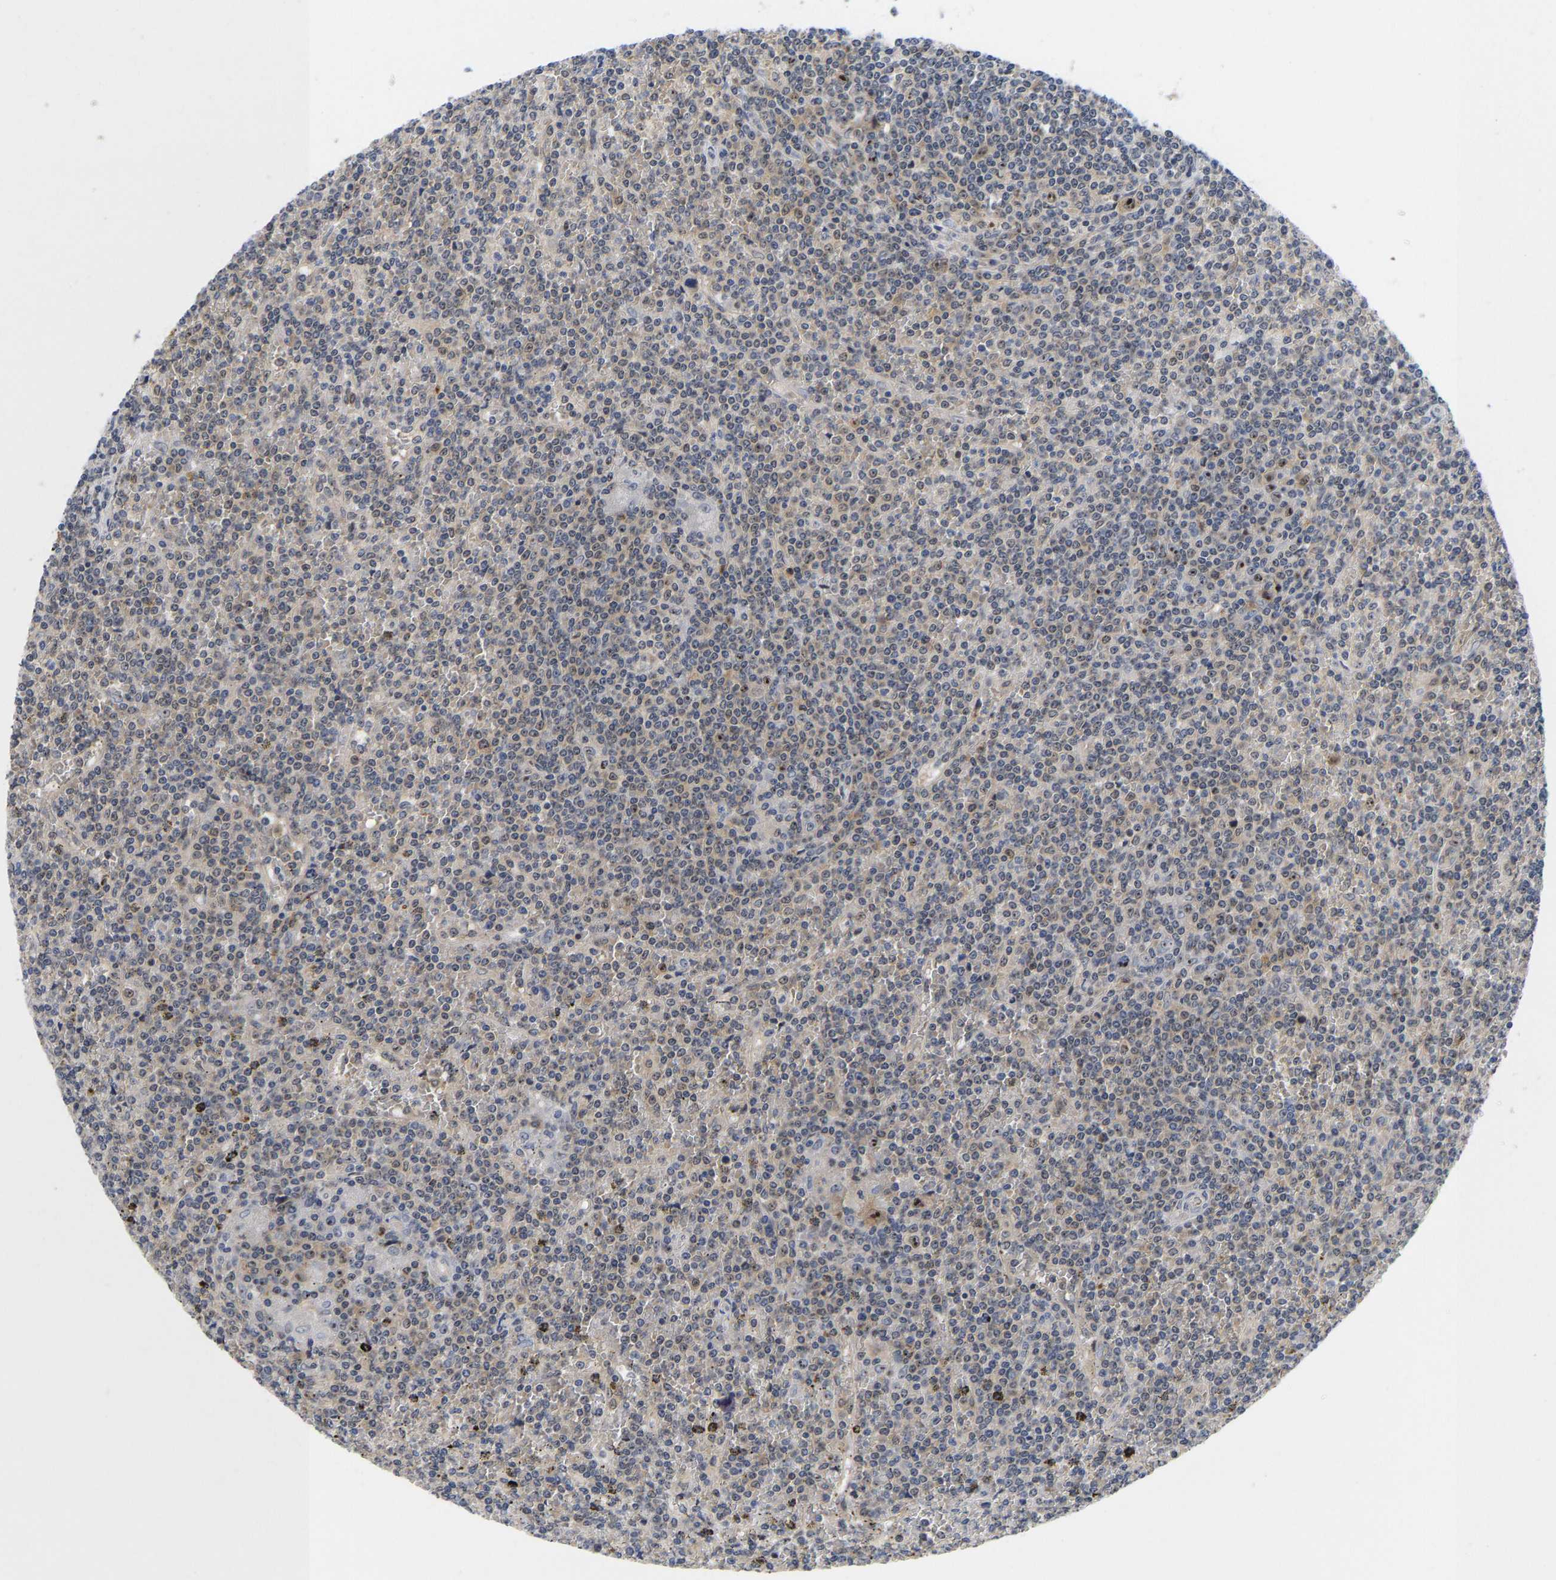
{"staining": {"intensity": "strong", "quantity": "<25%", "location": "cytoplasmic/membranous,nuclear"}, "tissue": "lymphoma", "cell_type": "Tumor cells", "image_type": "cancer", "snomed": [{"axis": "morphology", "description": "Malignant lymphoma, non-Hodgkin's type, Low grade"}, {"axis": "topography", "description": "Spleen"}], "caption": "Protein staining of lymphoma tissue displays strong cytoplasmic/membranous and nuclear expression in approximately <25% of tumor cells.", "gene": "NLE1", "patient": {"sex": "female", "age": 19}}